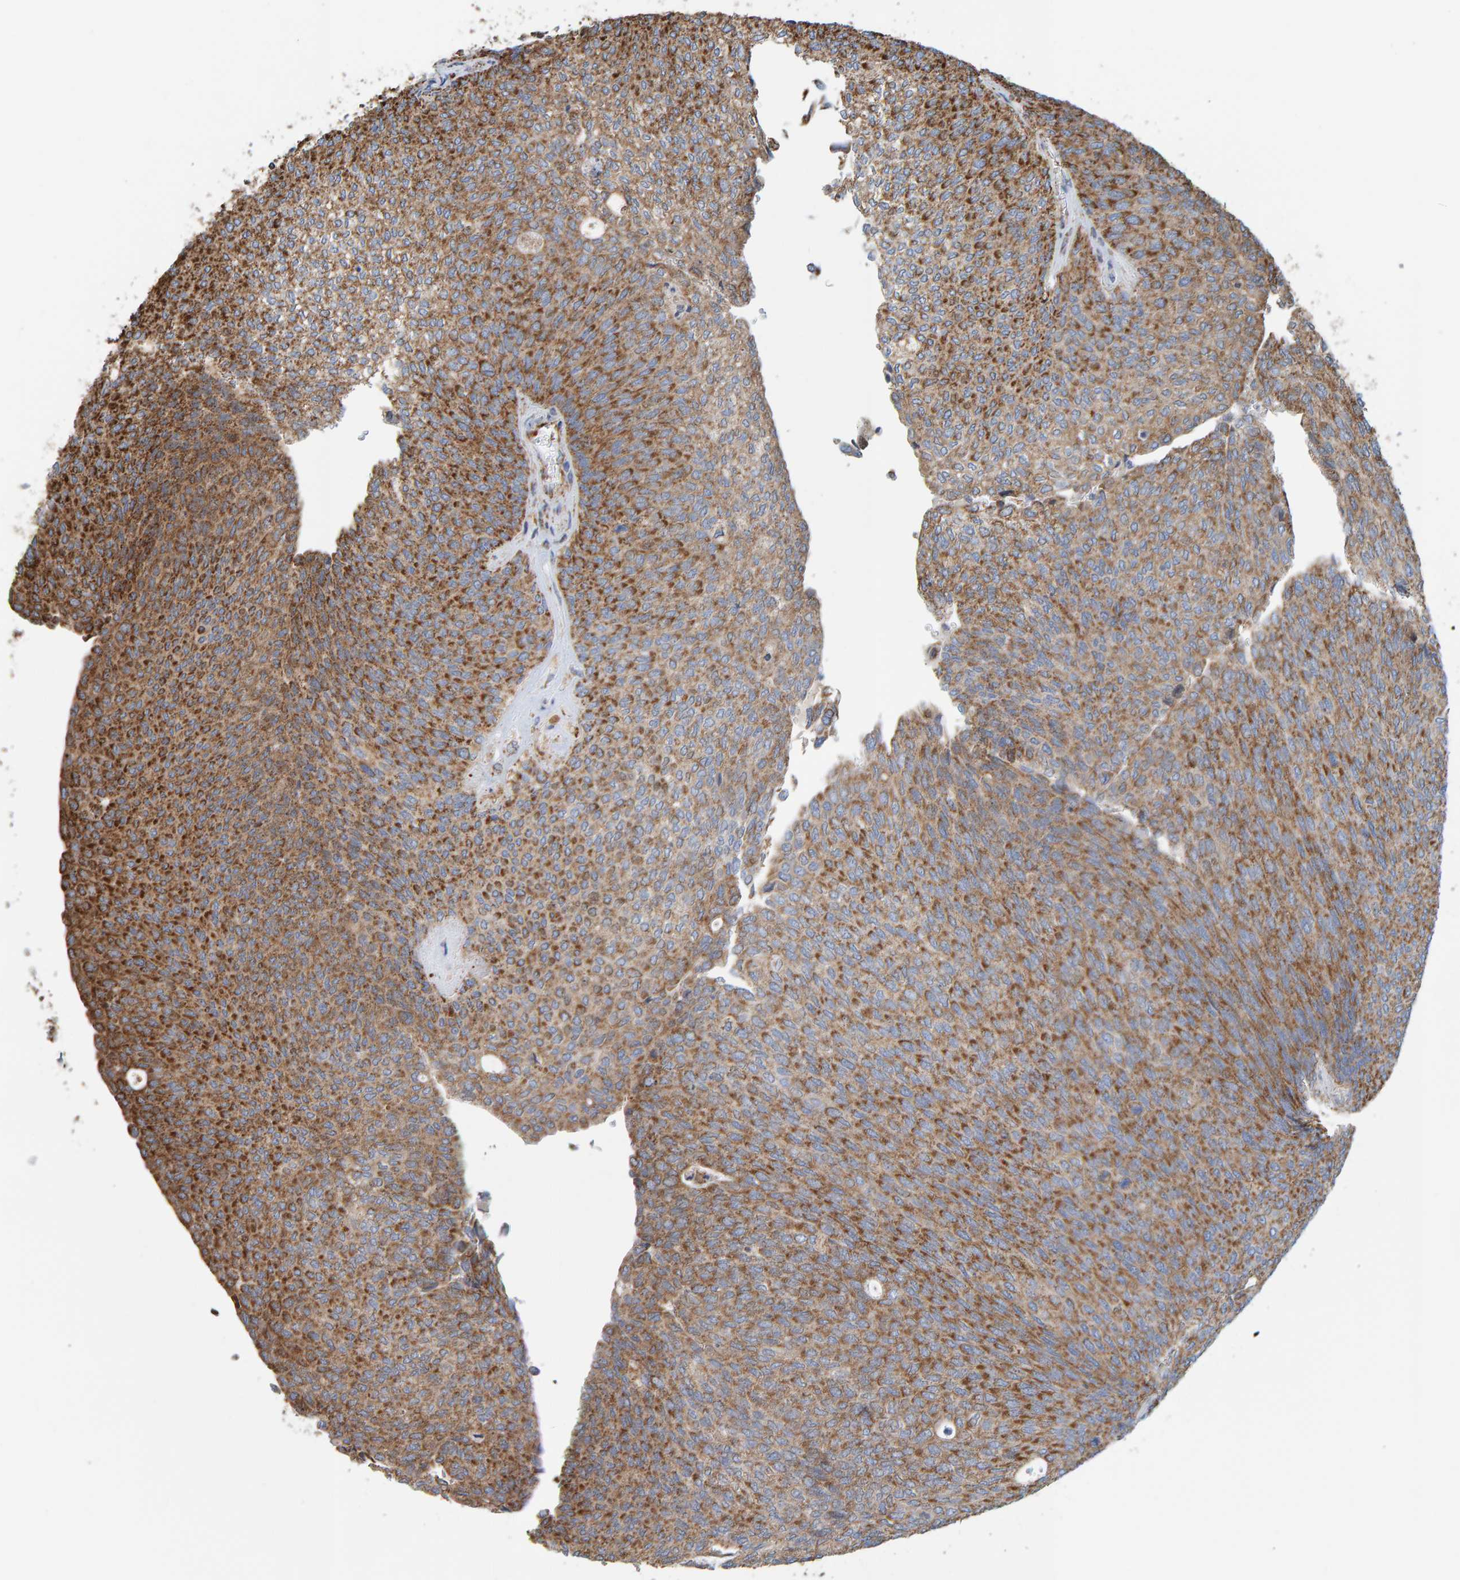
{"staining": {"intensity": "moderate", "quantity": ">75%", "location": "cytoplasmic/membranous"}, "tissue": "urothelial cancer", "cell_type": "Tumor cells", "image_type": "cancer", "snomed": [{"axis": "morphology", "description": "Urothelial carcinoma, Low grade"}, {"axis": "topography", "description": "Urinary bladder"}], "caption": "Immunohistochemical staining of human urothelial carcinoma (low-grade) exhibits medium levels of moderate cytoplasmic/membranous expression in about >75% of tumor cells.", "gene": "MRPL45", "patient": {"sex": "female", "age": 79}}